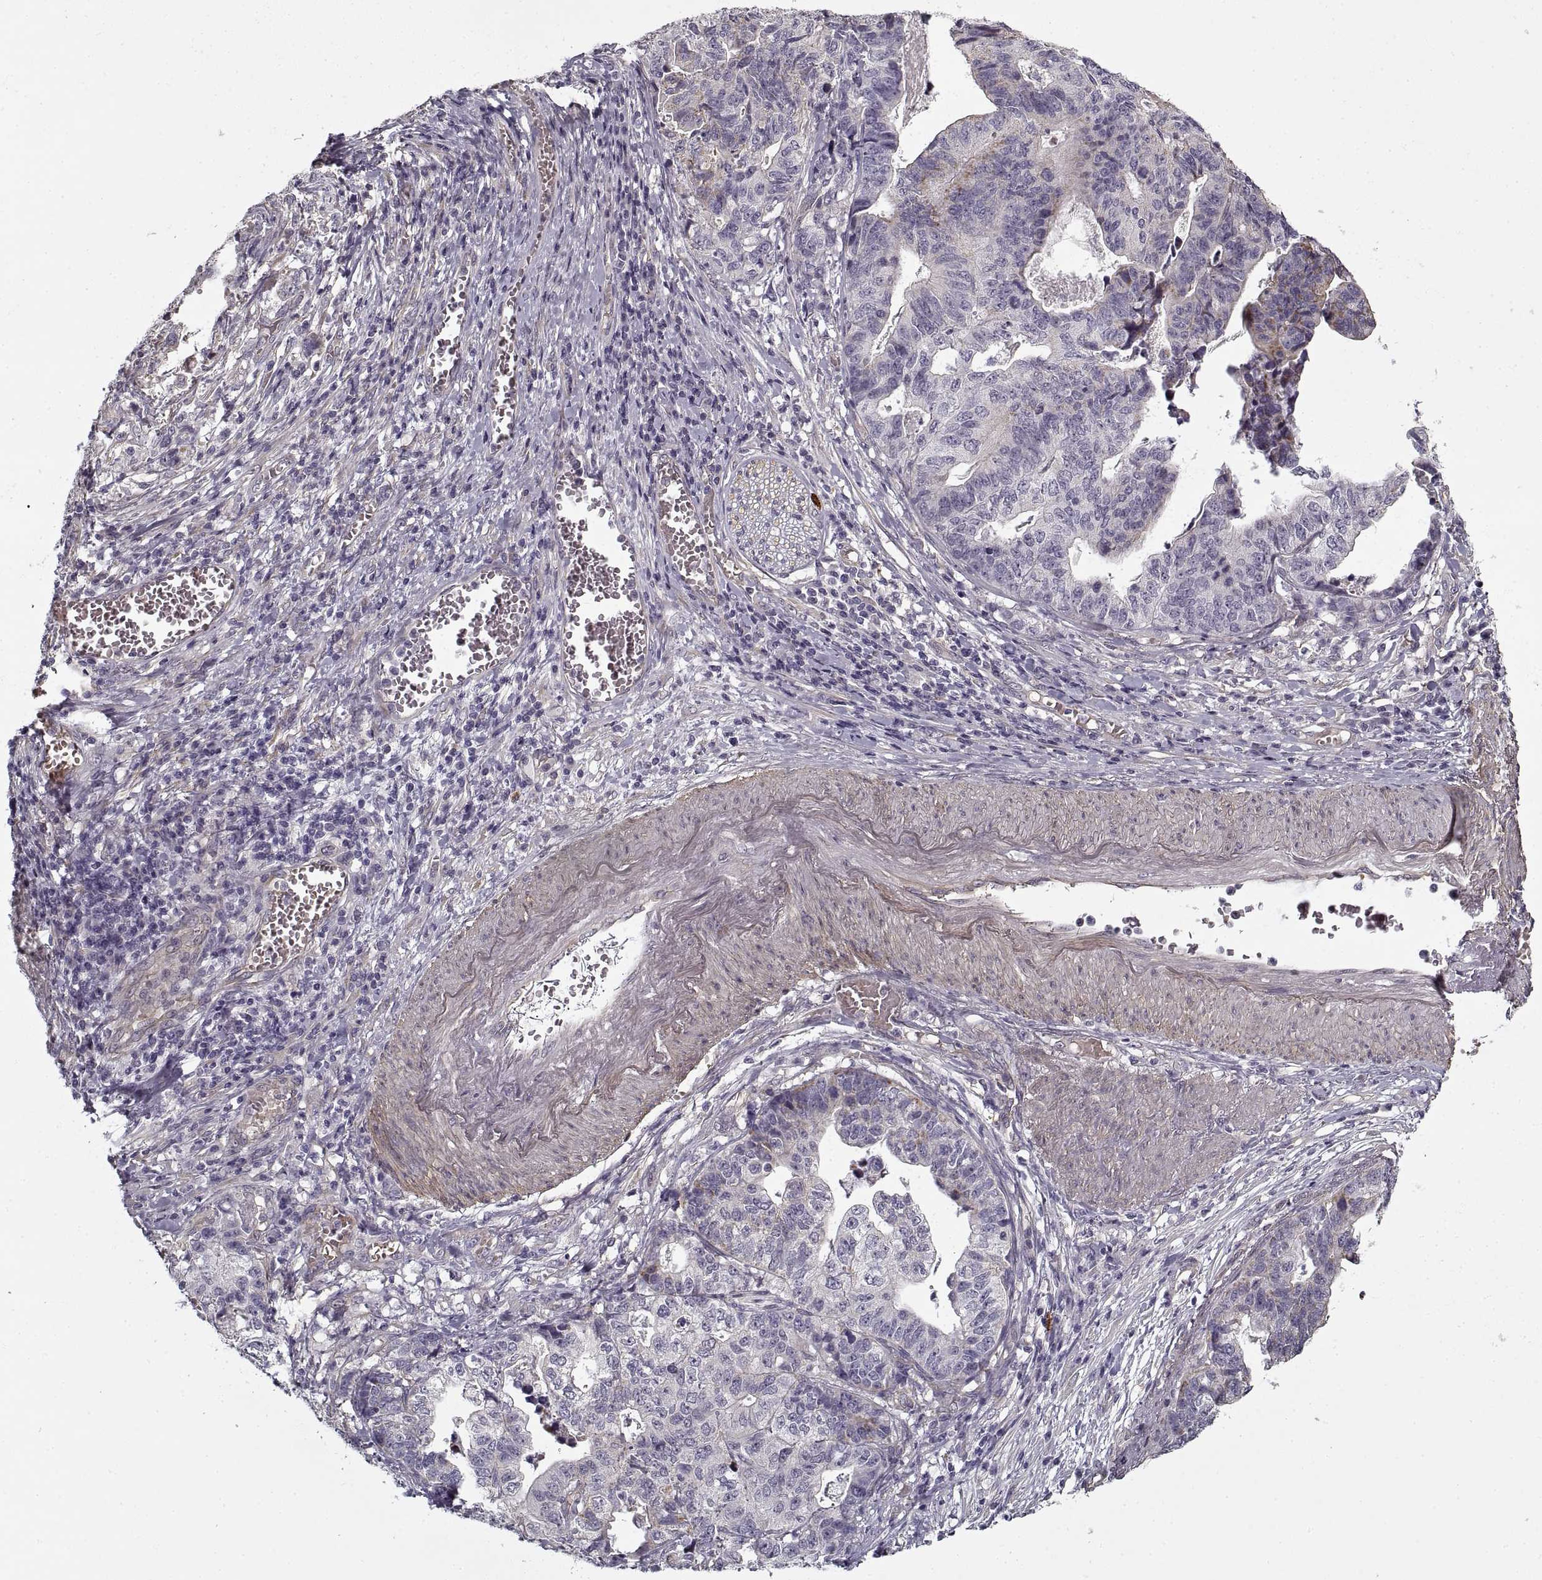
{"staining": {"intensity": "negative", "quantity": "none", "location": "none"}, "tissue": "stomach cancer", "cell_type": "Tumor cells", "image_type": "cancer", "snomed": [{"axis": "morphology", "description": "Adenocarcinoma, NOS"}, {"axis": "topography", "description": "Stomach, upper"}], "caption": "Immunohistochemistry (IHC) photomicrograph of neoplastic tissue: stomach cancer stained with DAB displays no significant protein expression in tumor cells.", "gene": "LAMB2", "patient": {"sex": "female", "age": 67}}